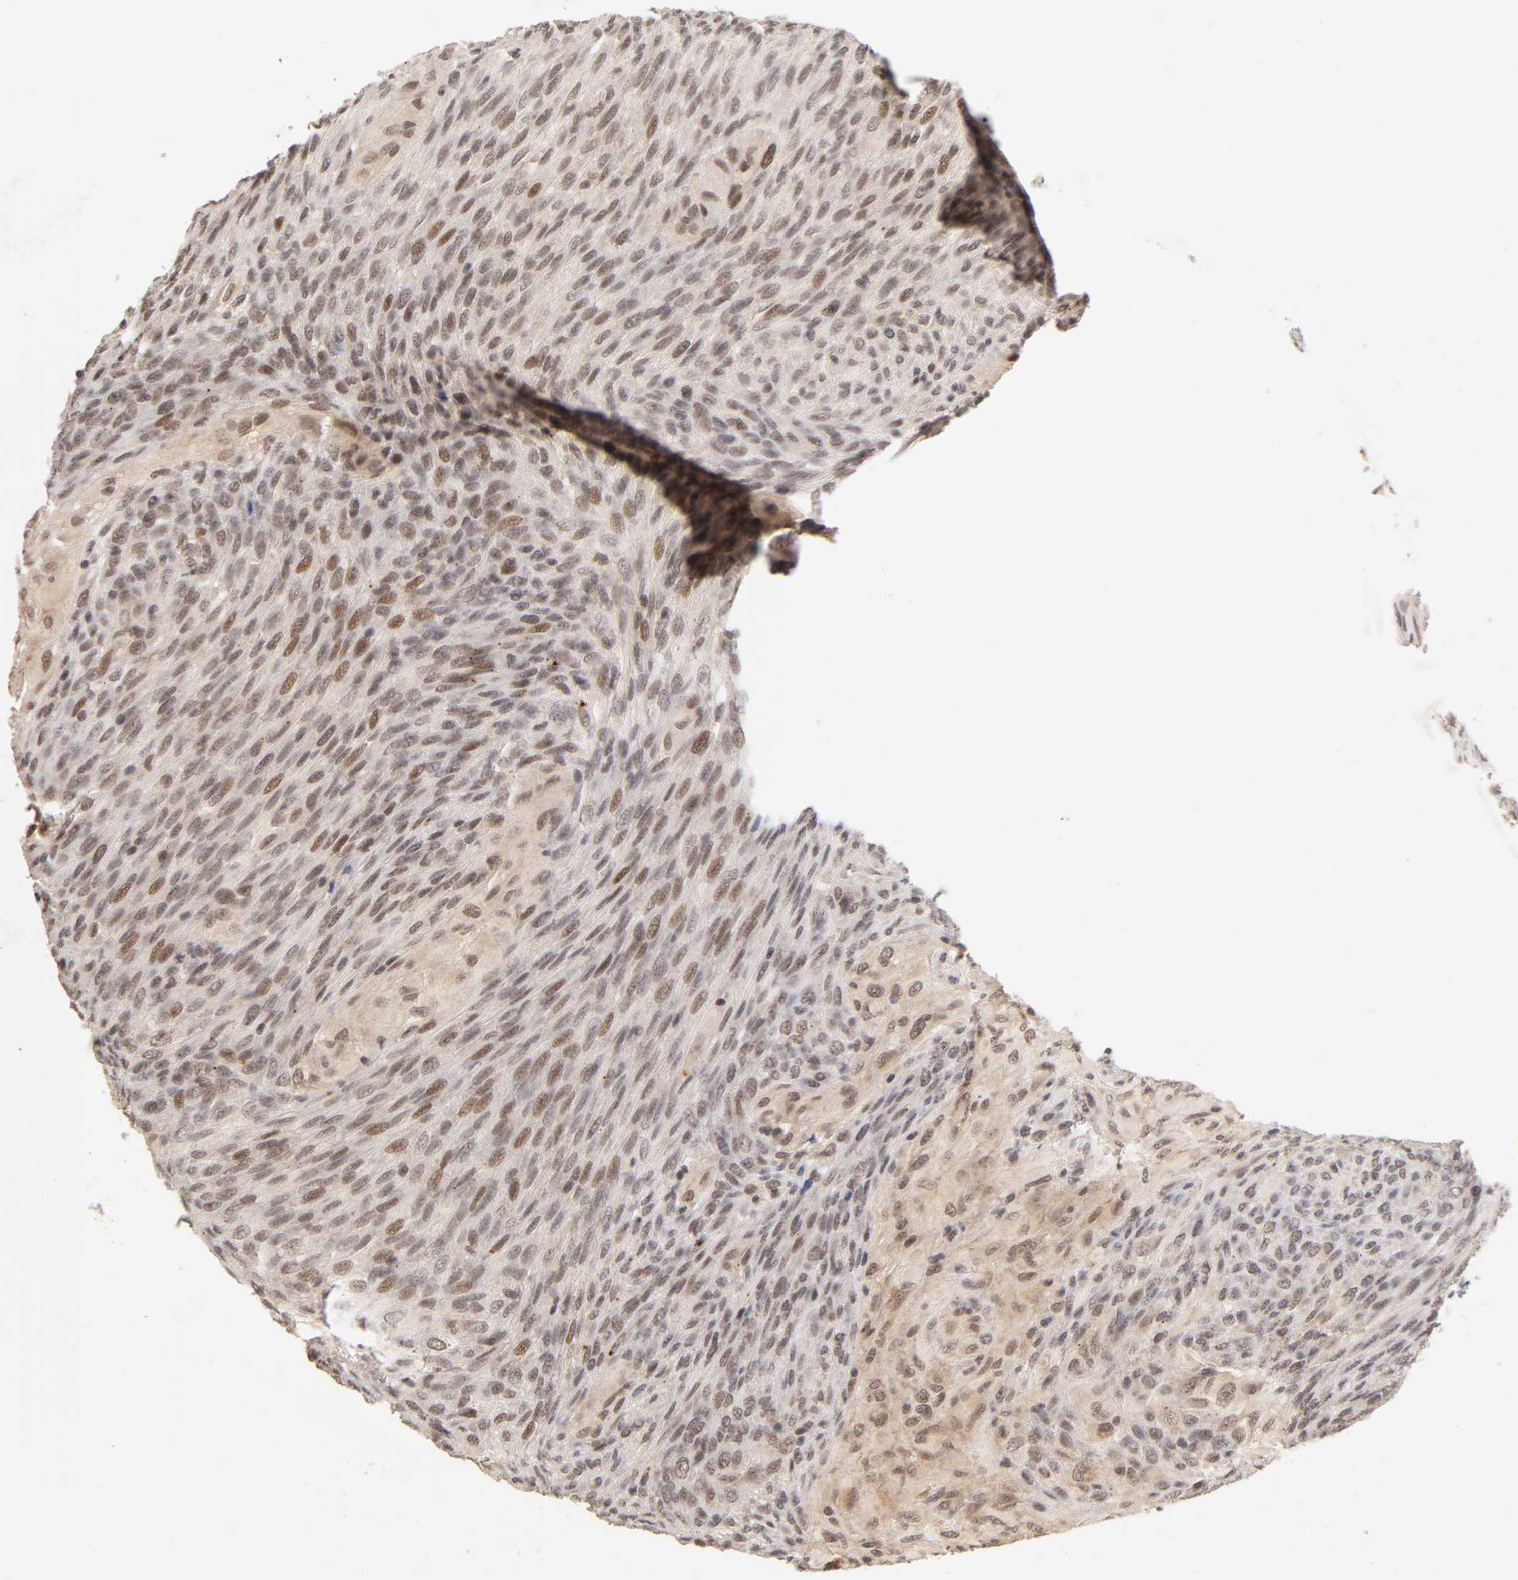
{"staining": {"intensity": "weak", "quantity": ">75%", "location": "cytoplasmic/membranous,nuclear"}, "tissue": "glioma", "cell_type": "Tumor cells", "image_type": "cancer", "snomed": [{"axis": "morphology", "description": "Glioma, malignant, High grade"}, {"axis": "topography", "description": "Cerebral cortex"}], "caption": "Immunohistochemical staining of glioma demonstrates low levels of weak cytoplasmic/membranous and nuclear positivity in approximately >75% of tumor cells.", "gene": "TAF10", "patient": {"sex": "female", "age": 55}}